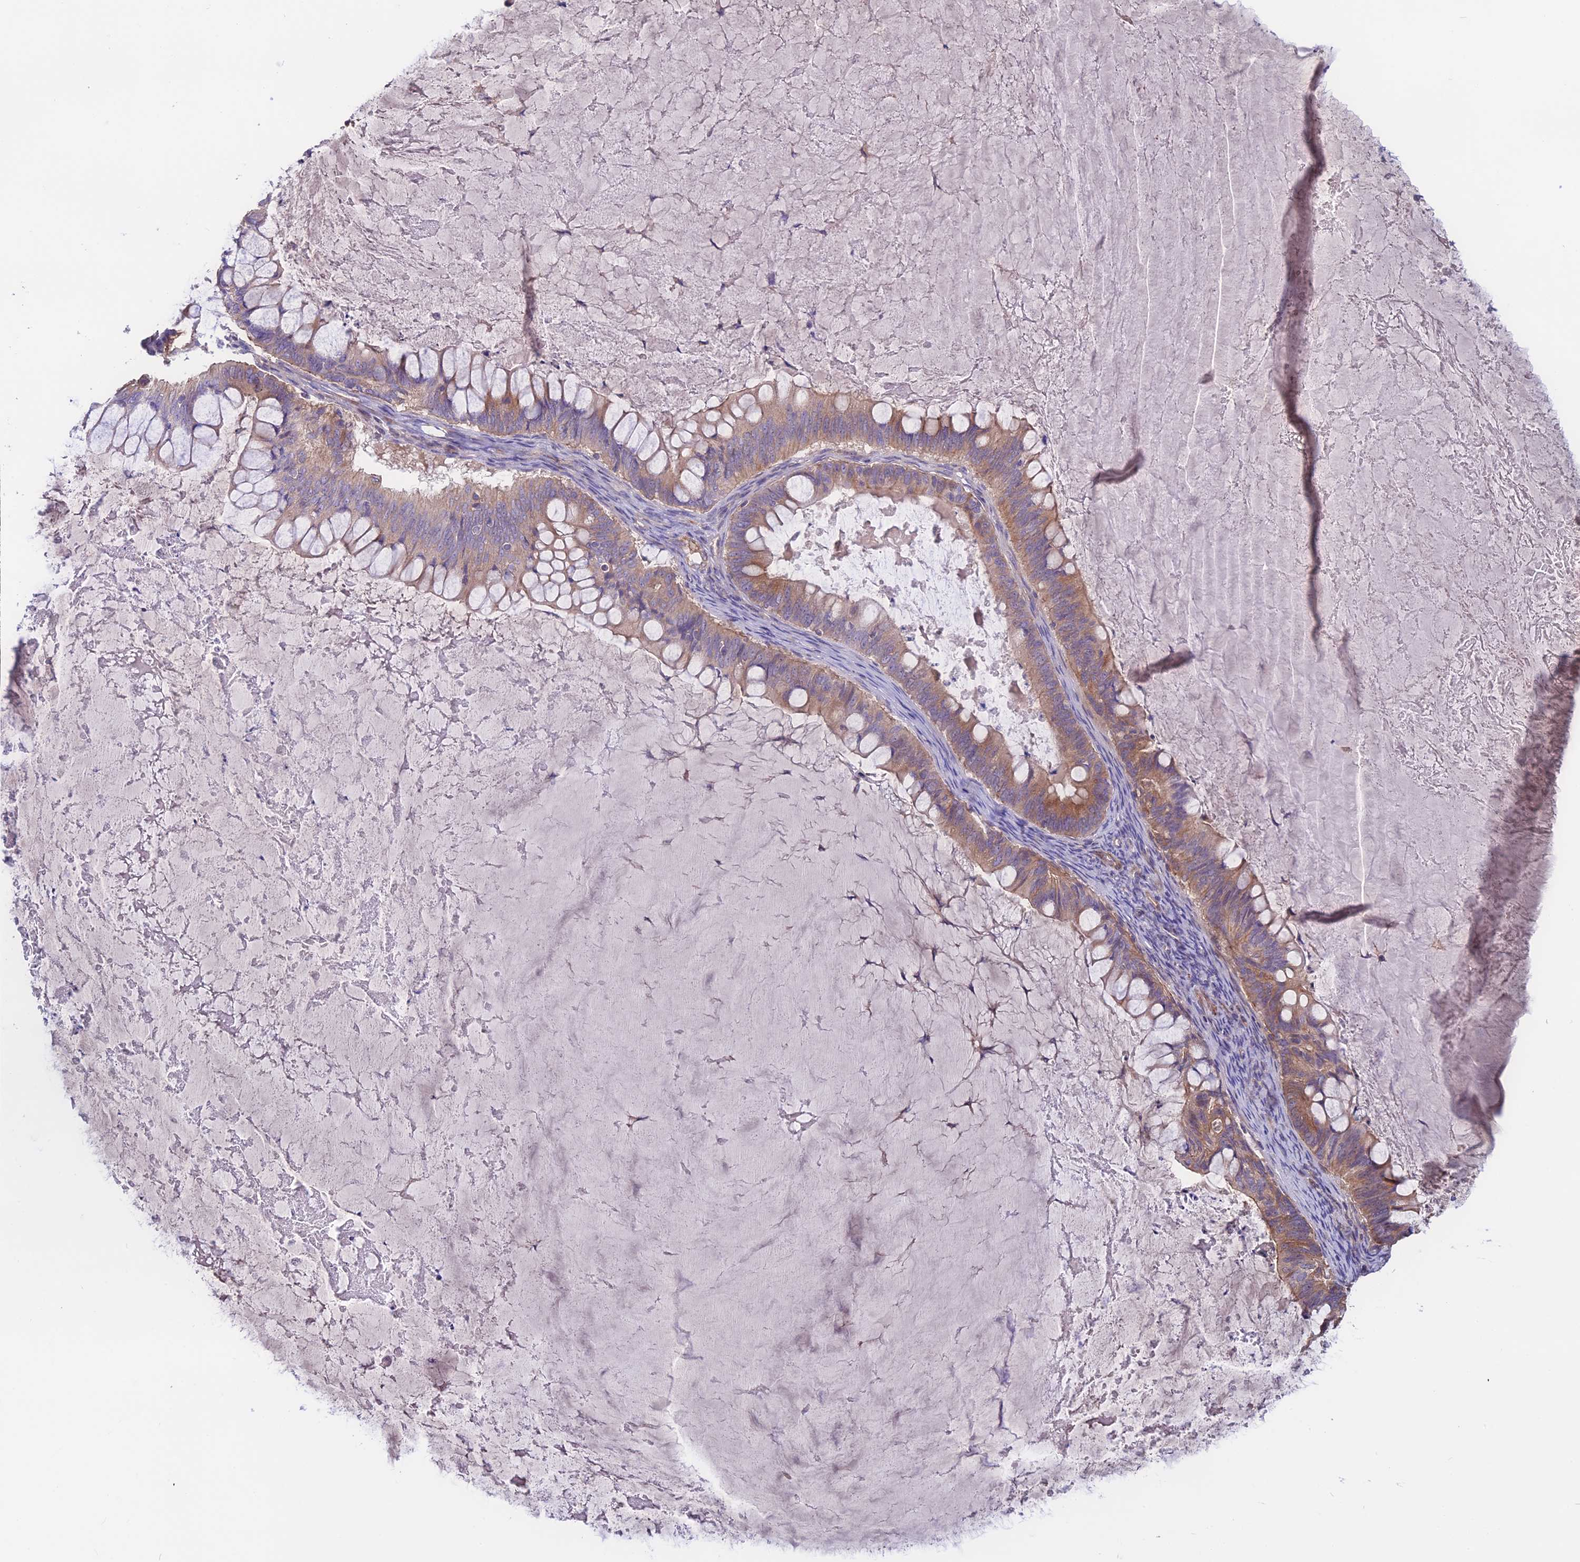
{"staining": {"intensity": "moderate", "quantity": ">75%", "location": "cytoplasmic/membranous"}, "tissue": "ovarian cancer", "cell_type": "Tumor cells", "image_type": "cancer", "snomed": [{"axis": "morphology", "description": "Cystadenocarcinoma, mucinous, NOS"}, {"axis": "topography", "description": "Ovary"}], "caption": "Ovarian cancer (mucinous cystadenocarcinoma) stained with DAB IHC shows medium levels of moderate cytoplasmic/membranous positivity in about >75% of tumor cells.", "gene": "ANO3", "patient": {"sex": "female", "age": 61}}